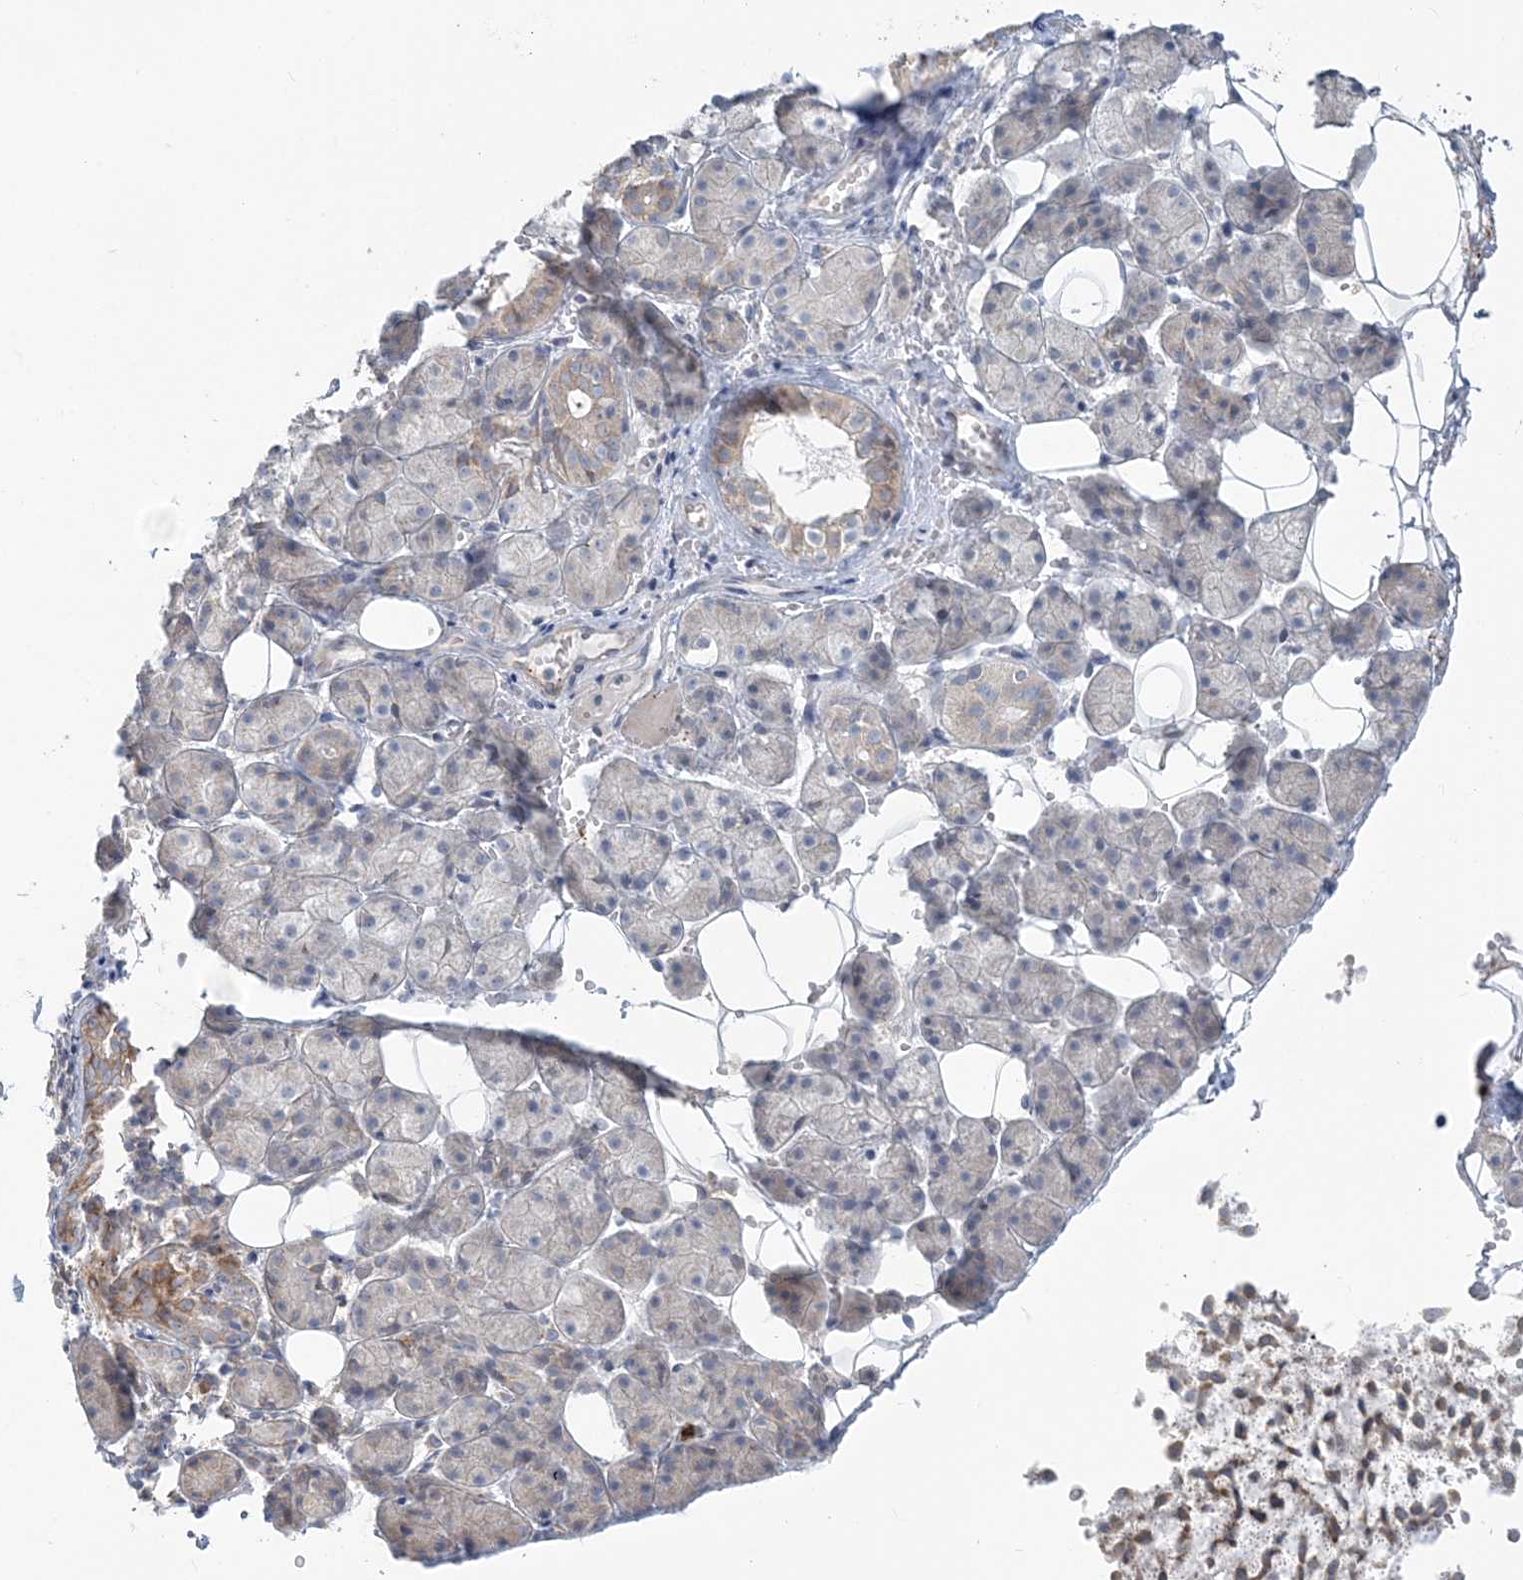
{"staining": {"intensity": "weak", "quantity": "<25%", "location": "cytoplasmic/membranous"}, "tissue": "salivary gland", "cell_type": "Glandular cells", "image_type": "normal", "snomed": [{"axis": "morphology", "description": "Normal tissue, NOS"}, {"axis": "topography", "description": "Salivary gland"}], "caption": "Salivary gland stained for a protein using immunohistochemistry exhibits no positivity glandular cells.", "gene": "CCNJ", "patient": {"sex": "female", "age": 33}}